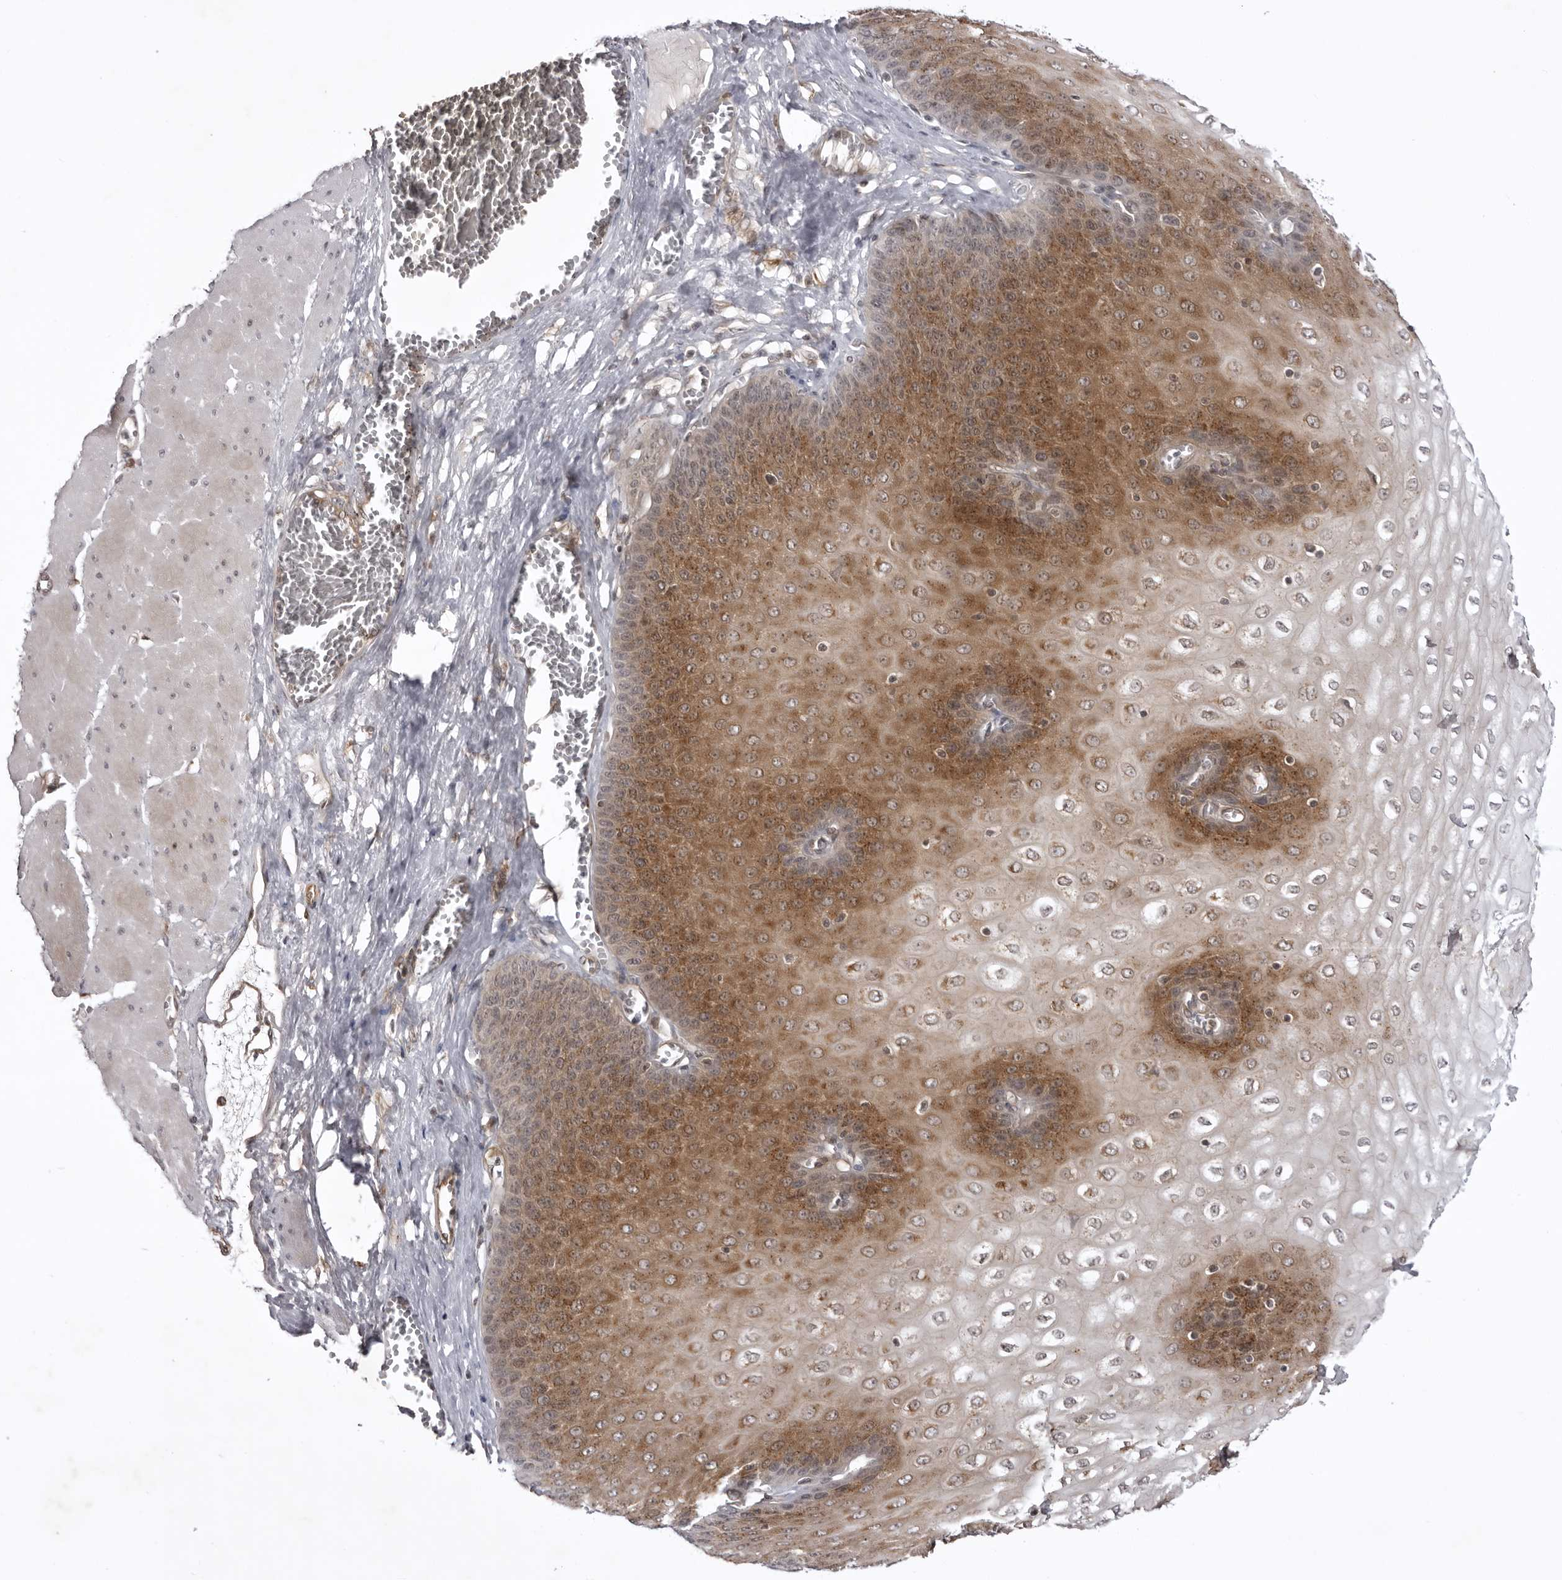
{"staining": {"intensity": "strong", "quantity": "25%-75%", "location": "cytoplasmic/membranous"}, "tissue": "esophagus", "cell_type": "Squamous epithelial cells", "image_type": "normal", "snomed": [{"axis": "morphology", "description": "Normal tissue, NOS"}, {"axis": "topography", "description": "Esophagus"}], "caption": "Protein staining by IHC demonstrates strong cytoplasmic/membranous expression in about 25%-75% of squamous epithelial cells in benign esophagus.", "gene": "USP43", "patient": {"sex": "male", "age": 60}}